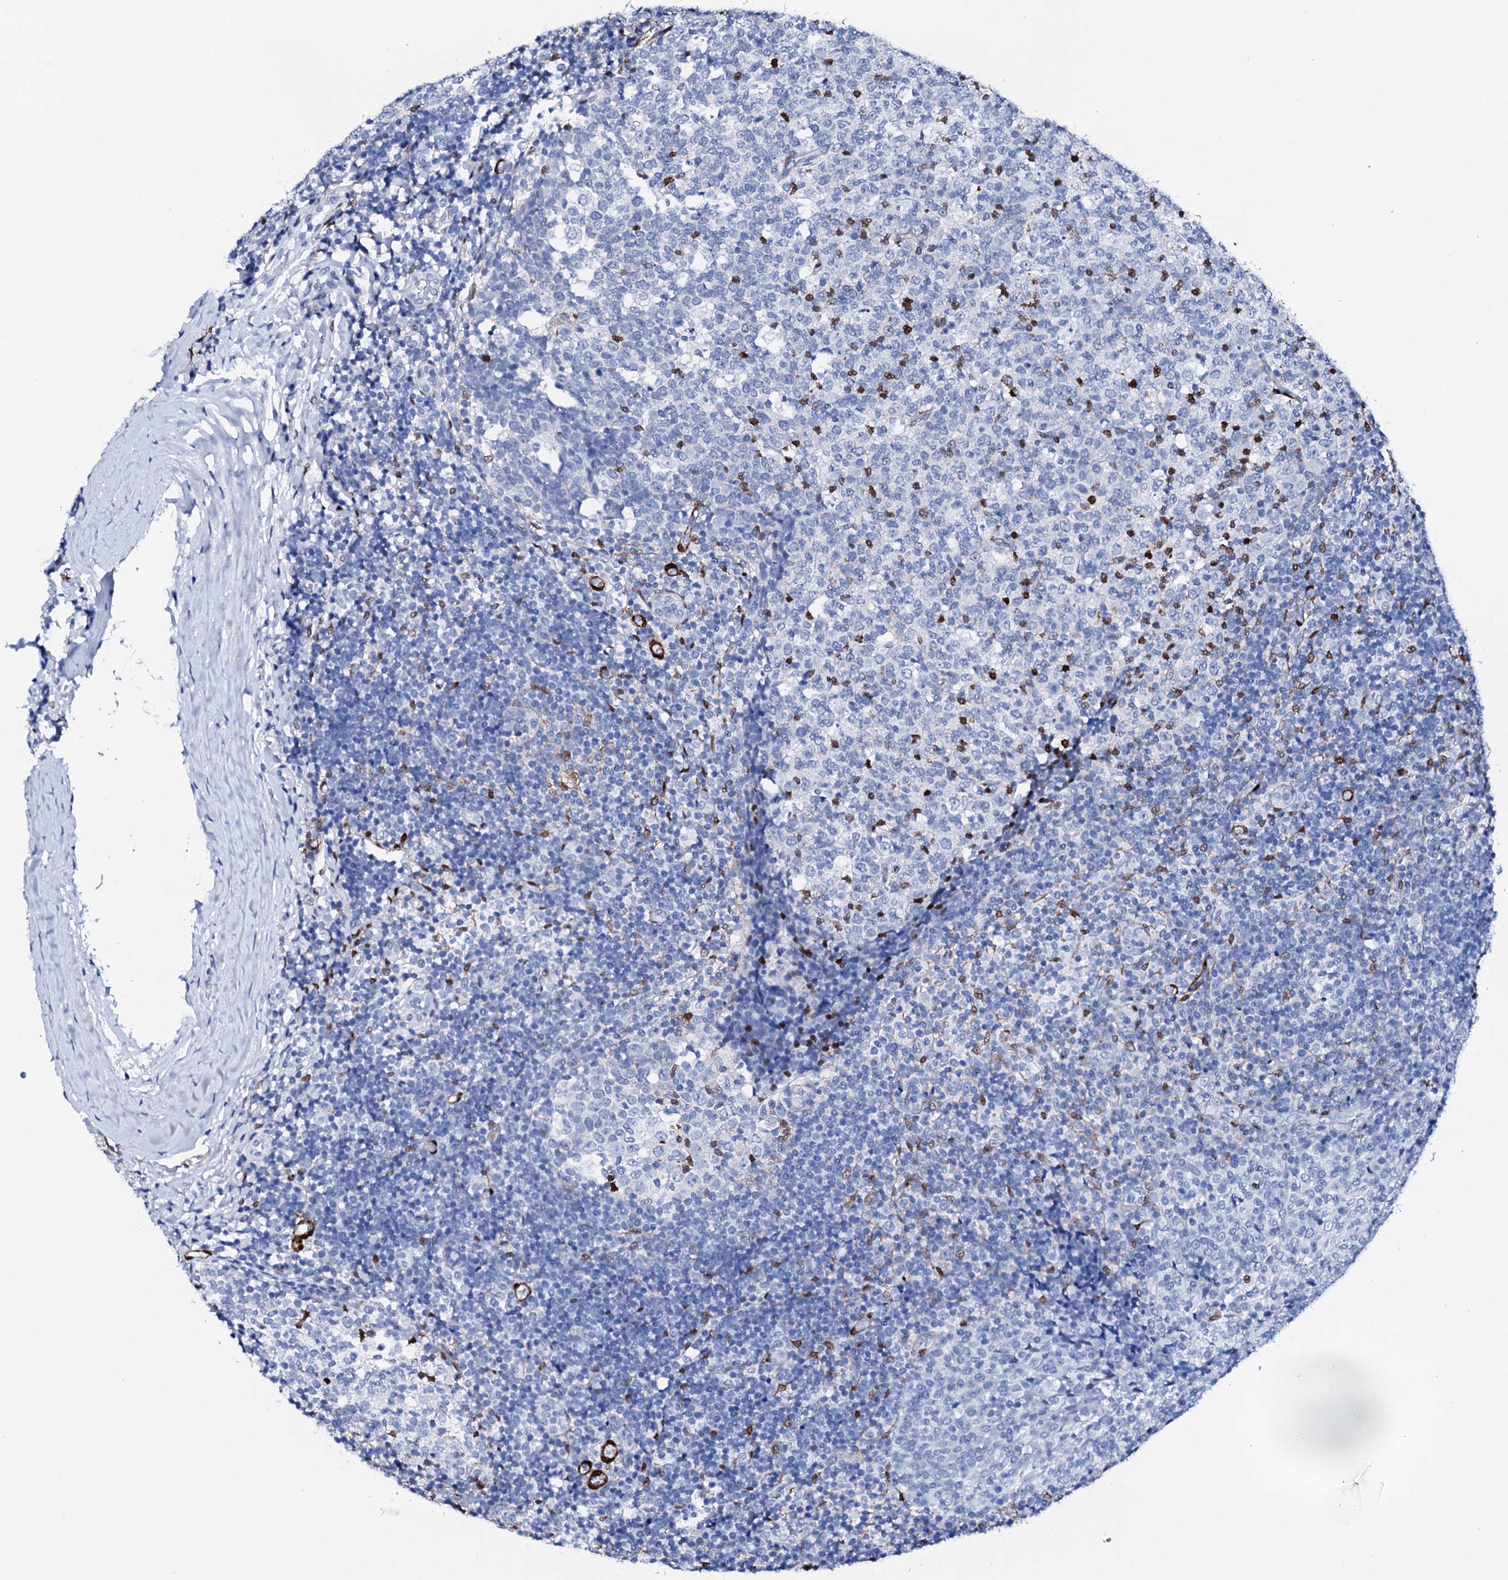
{"staining": {"intensity": "moderate", "quantity": "<25%", "location": "none"}, "tissue": "tonsil", "cell_type": "Germinal center cells", "image_type": "normal", "snomed": [{"axis": "morphology", "description": "Normal tissue, NOS"}, {"axis": "topography", "description": "Tonsil"}], "caption": "Immunohistochemistry staining of normal tonsil, which shows low levels of moderate None expression in about <25% of germinal center cells indicating moderate None protein staining. The staining was performed using DAB (3,3'-diaminobenzidine) (brown) for protein detection and nuclei were counterstained in hematoxylin (blue).", "gene": "NRIP2", "patient": {"sex": "female", "age": 19}}